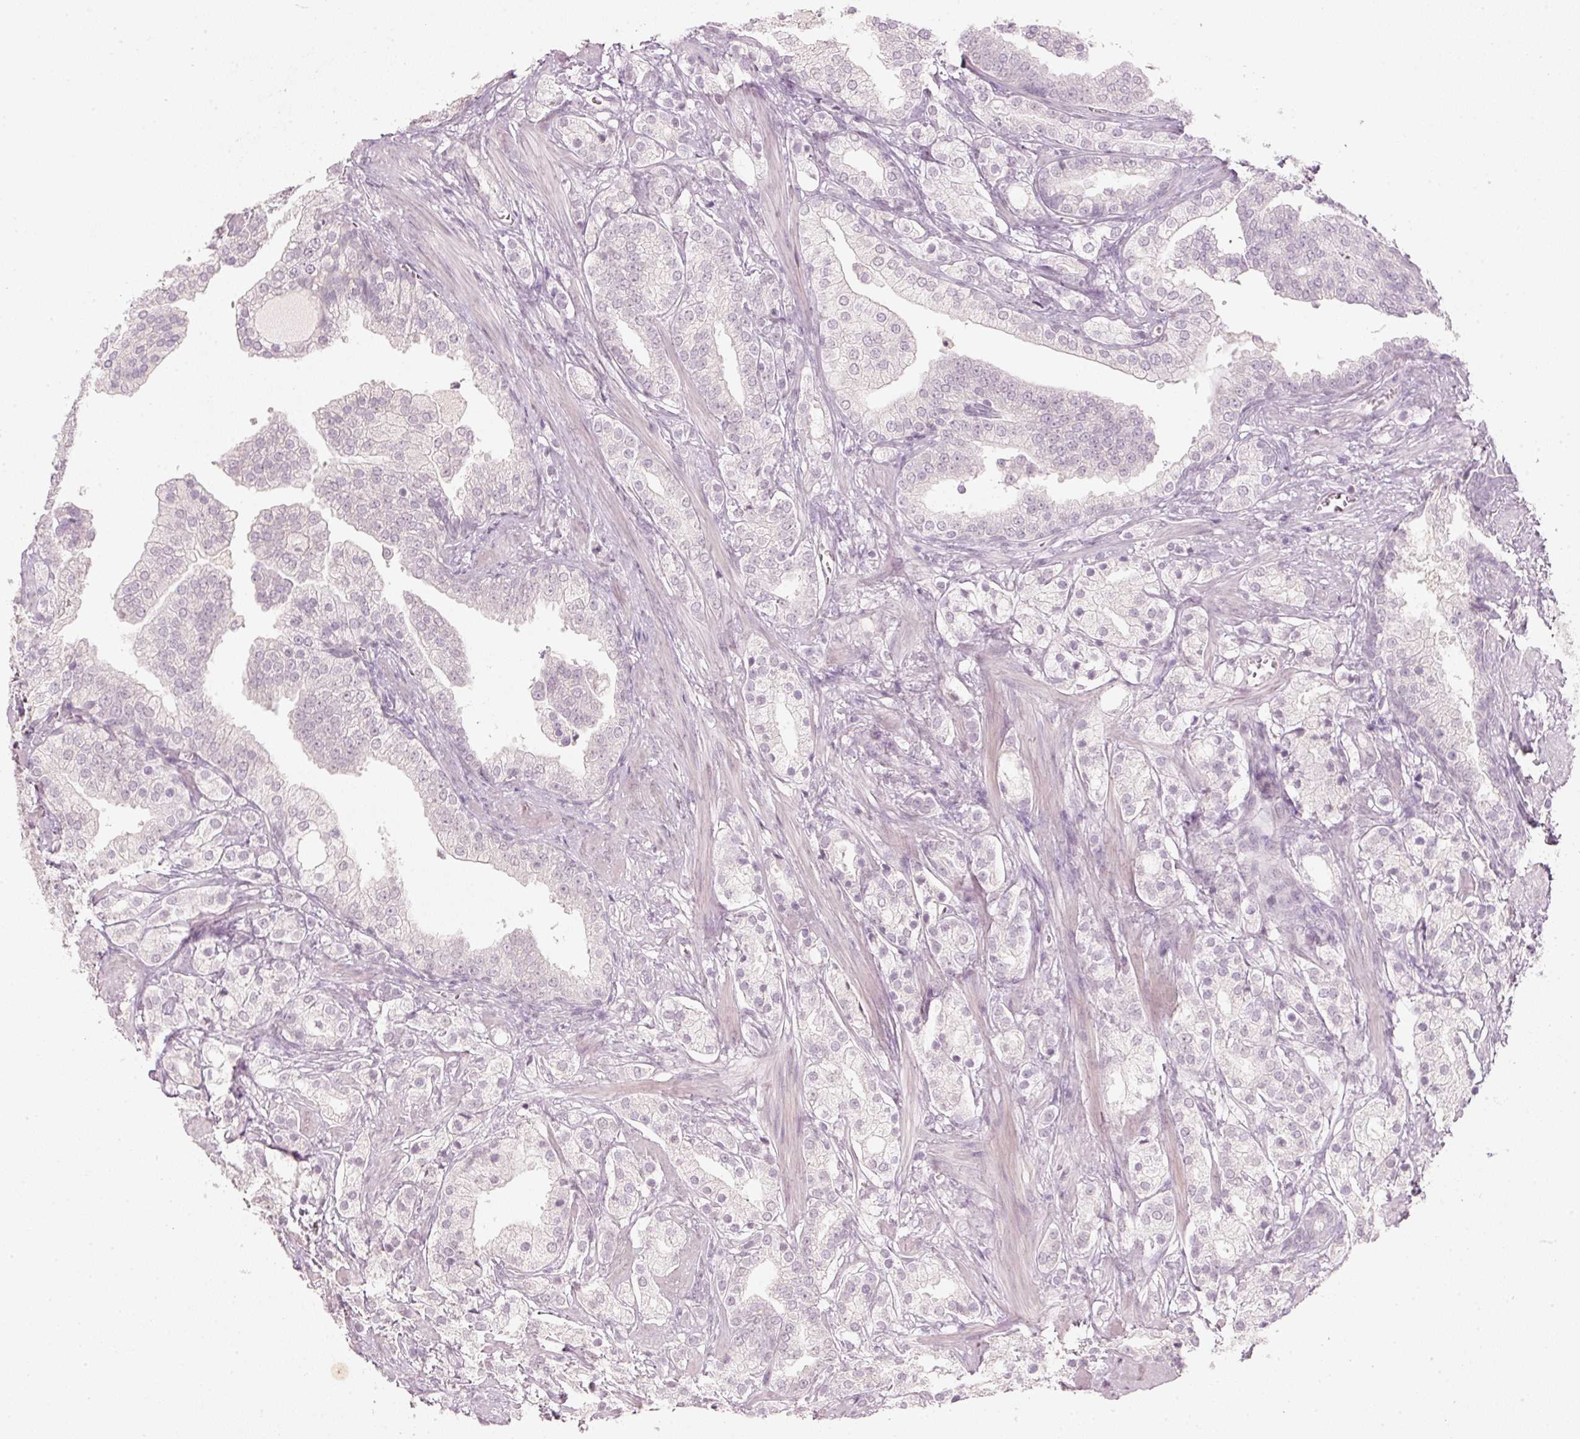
{"staining": {"intensity": "negative", "quantity": "none", "location": "none"}, "tissue": "prostate cancer", "cell_type": "Tumor cells", "image_type": "cancer", "snomed": [{"axis": "morphology", "description": "Adenocarcinoma, High grade"}, {"axis": "topography", "description": "Prostate"}], "caption": "IHC micrograph of prostate adenocarcinoma (high-grade) stained for a protein (brown), which exhibits no positivity in tumor cells.", "gene": "STEAP1", "patient": {"sex": "male", "age": 50}}